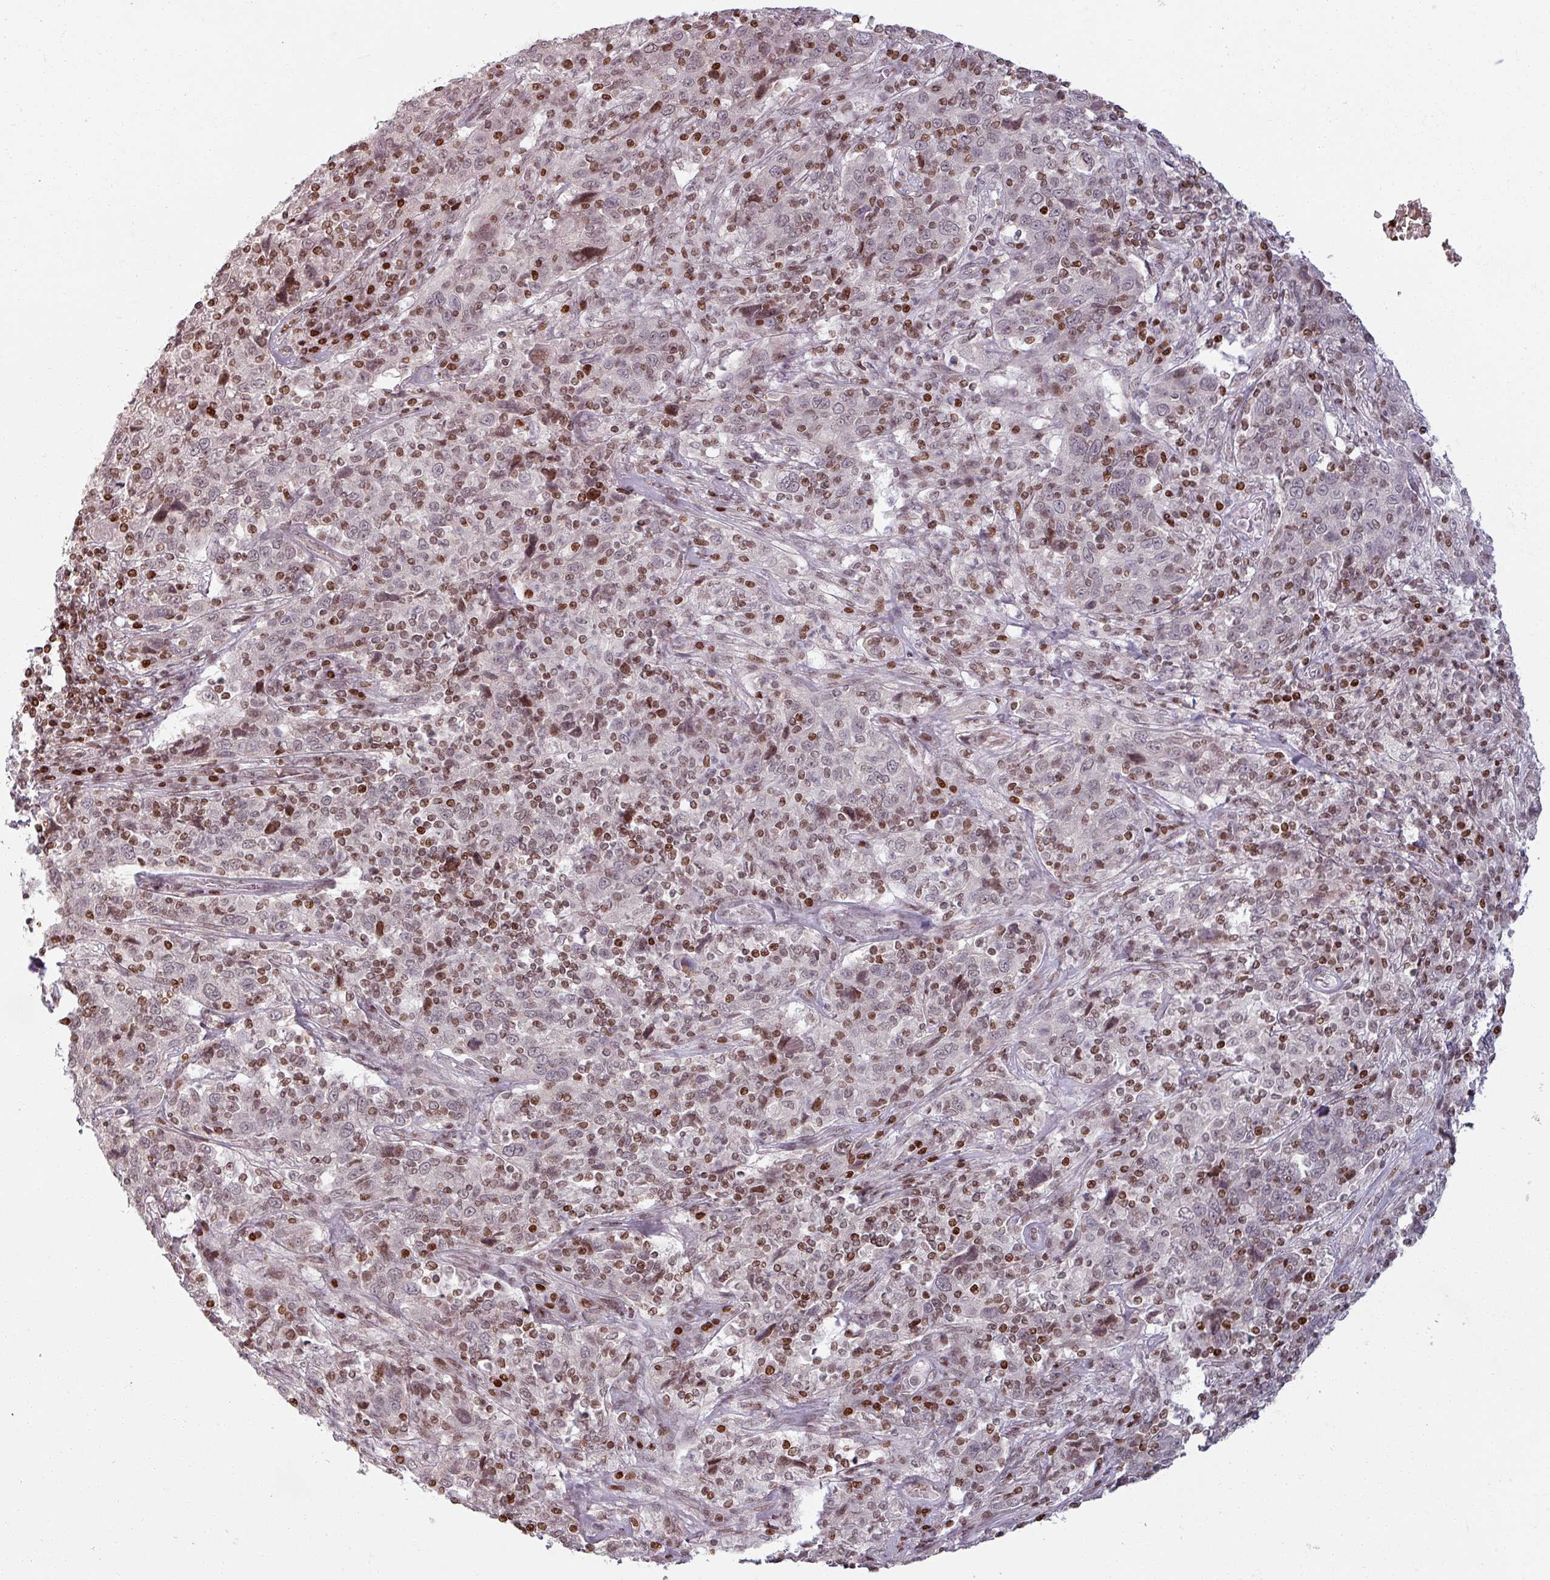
{"staining": {"intensity": "weak", "quantity": "25%-75%", "location": "nuclear"}, "tissue": "cervical cancer", "cell_type": "Tumor cells", "image_type": "cancer", "snomed": [{"axis": "morphology", "description": "Squamous cell carcinoma, NOS"}, {"axis": "topography", "description": "Cervix"}], "caption": "There is low levels of weak nuclear staining in tumor cells of cervical cancer (squamous cell carcinoma), as demonstrated by immunohistochemical staining (brown color).", "gene": "NCOR1", "patient": {"sex": "female", "age": 46}}